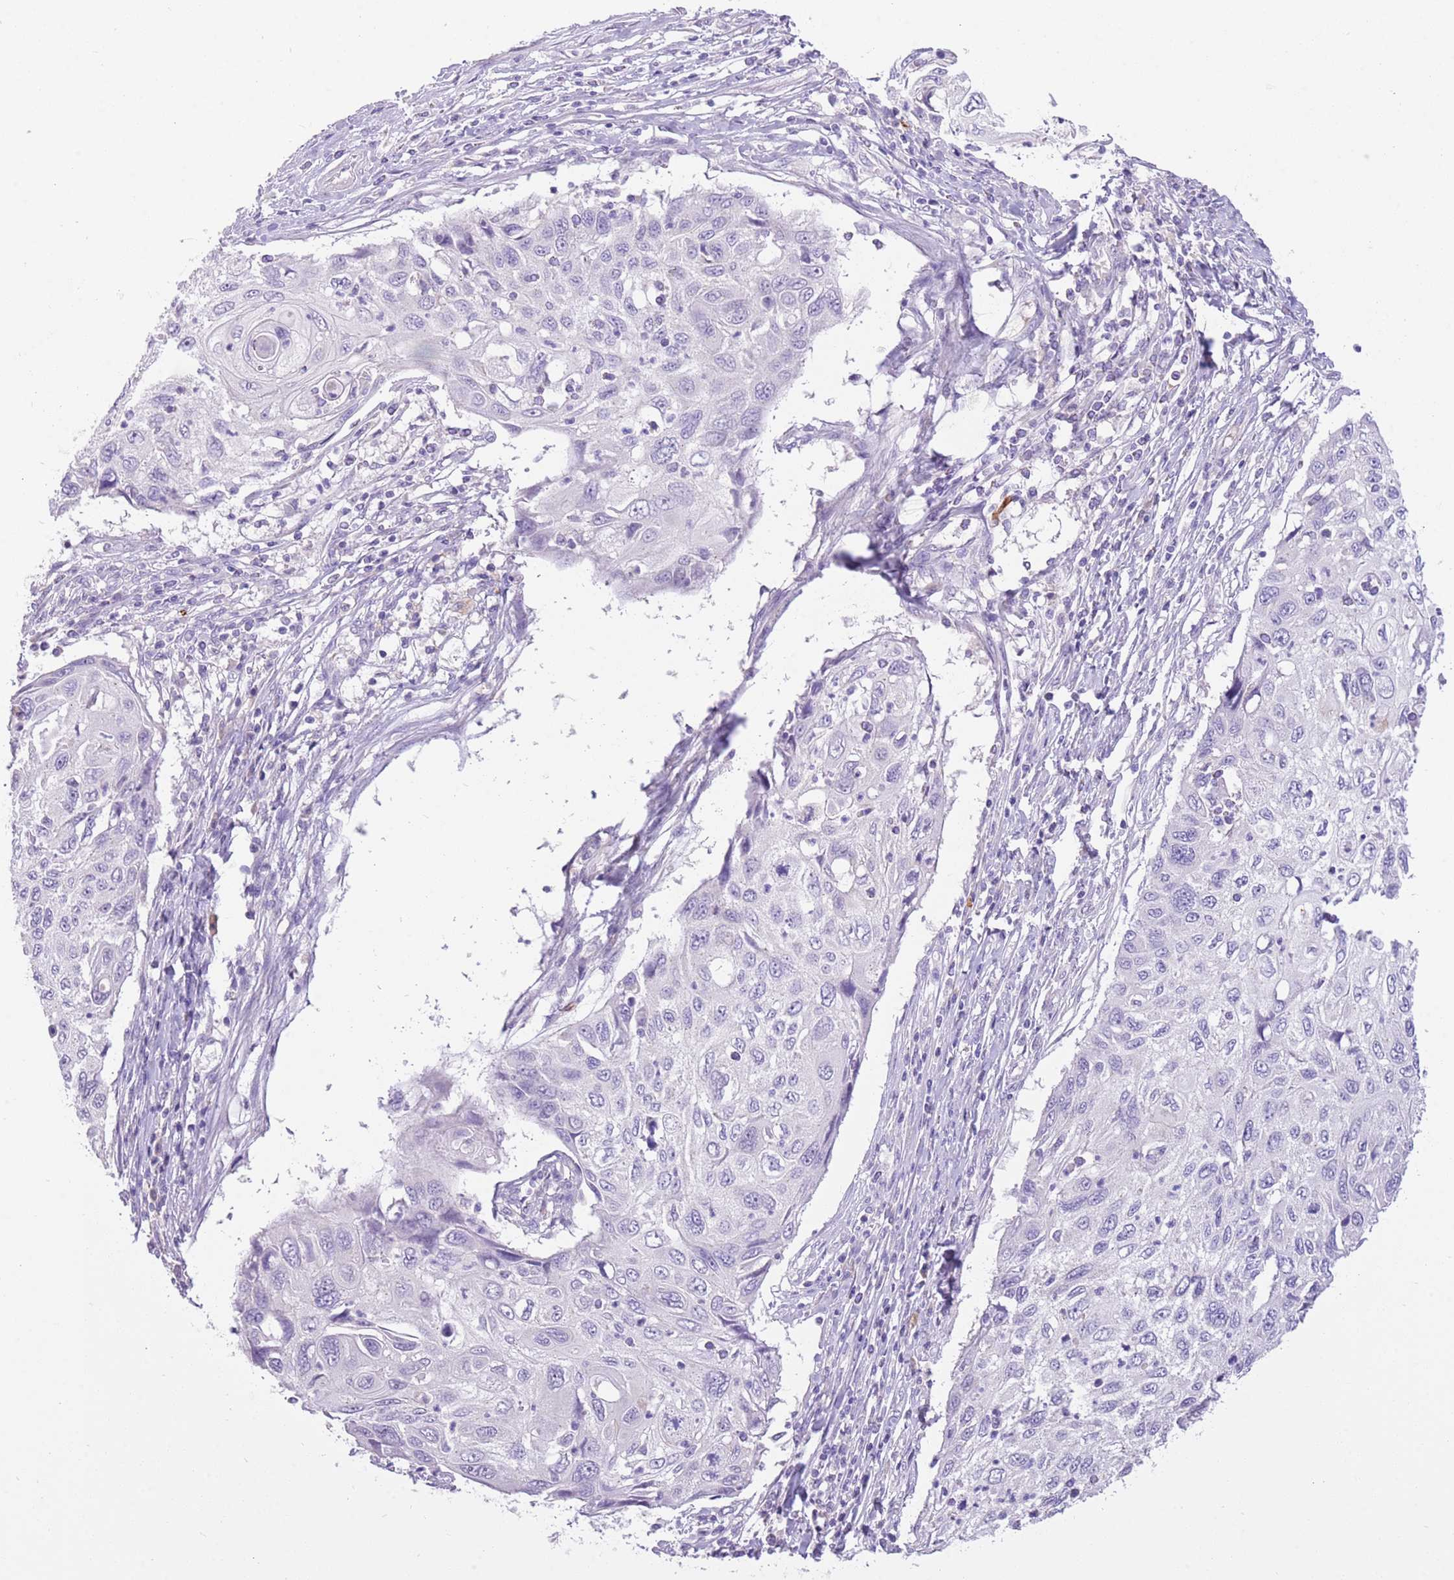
{"staining": {"intensity": "negative", "quantity": "none", "location": "none"}, "tissue": "cervical cancer", "cell_type": "Tumor cells", "image_type": "cancer", "snomed": [{"axis": "morphology", "description": "Squamous cell carcinoma, NOS"}, {"axis": "topography", "description": "Cervix"}], "caption": "The photomicrograph reveals no significant positivity in tumor cells of cervical squamous cell carcinoma. (Brightfield microscopy of DAB (3,3'-diaminobenzidine) immunohistochemistry at high magnification).", "gene": "SFTPA1", "patient": {"sex": "female", "age": 70}}